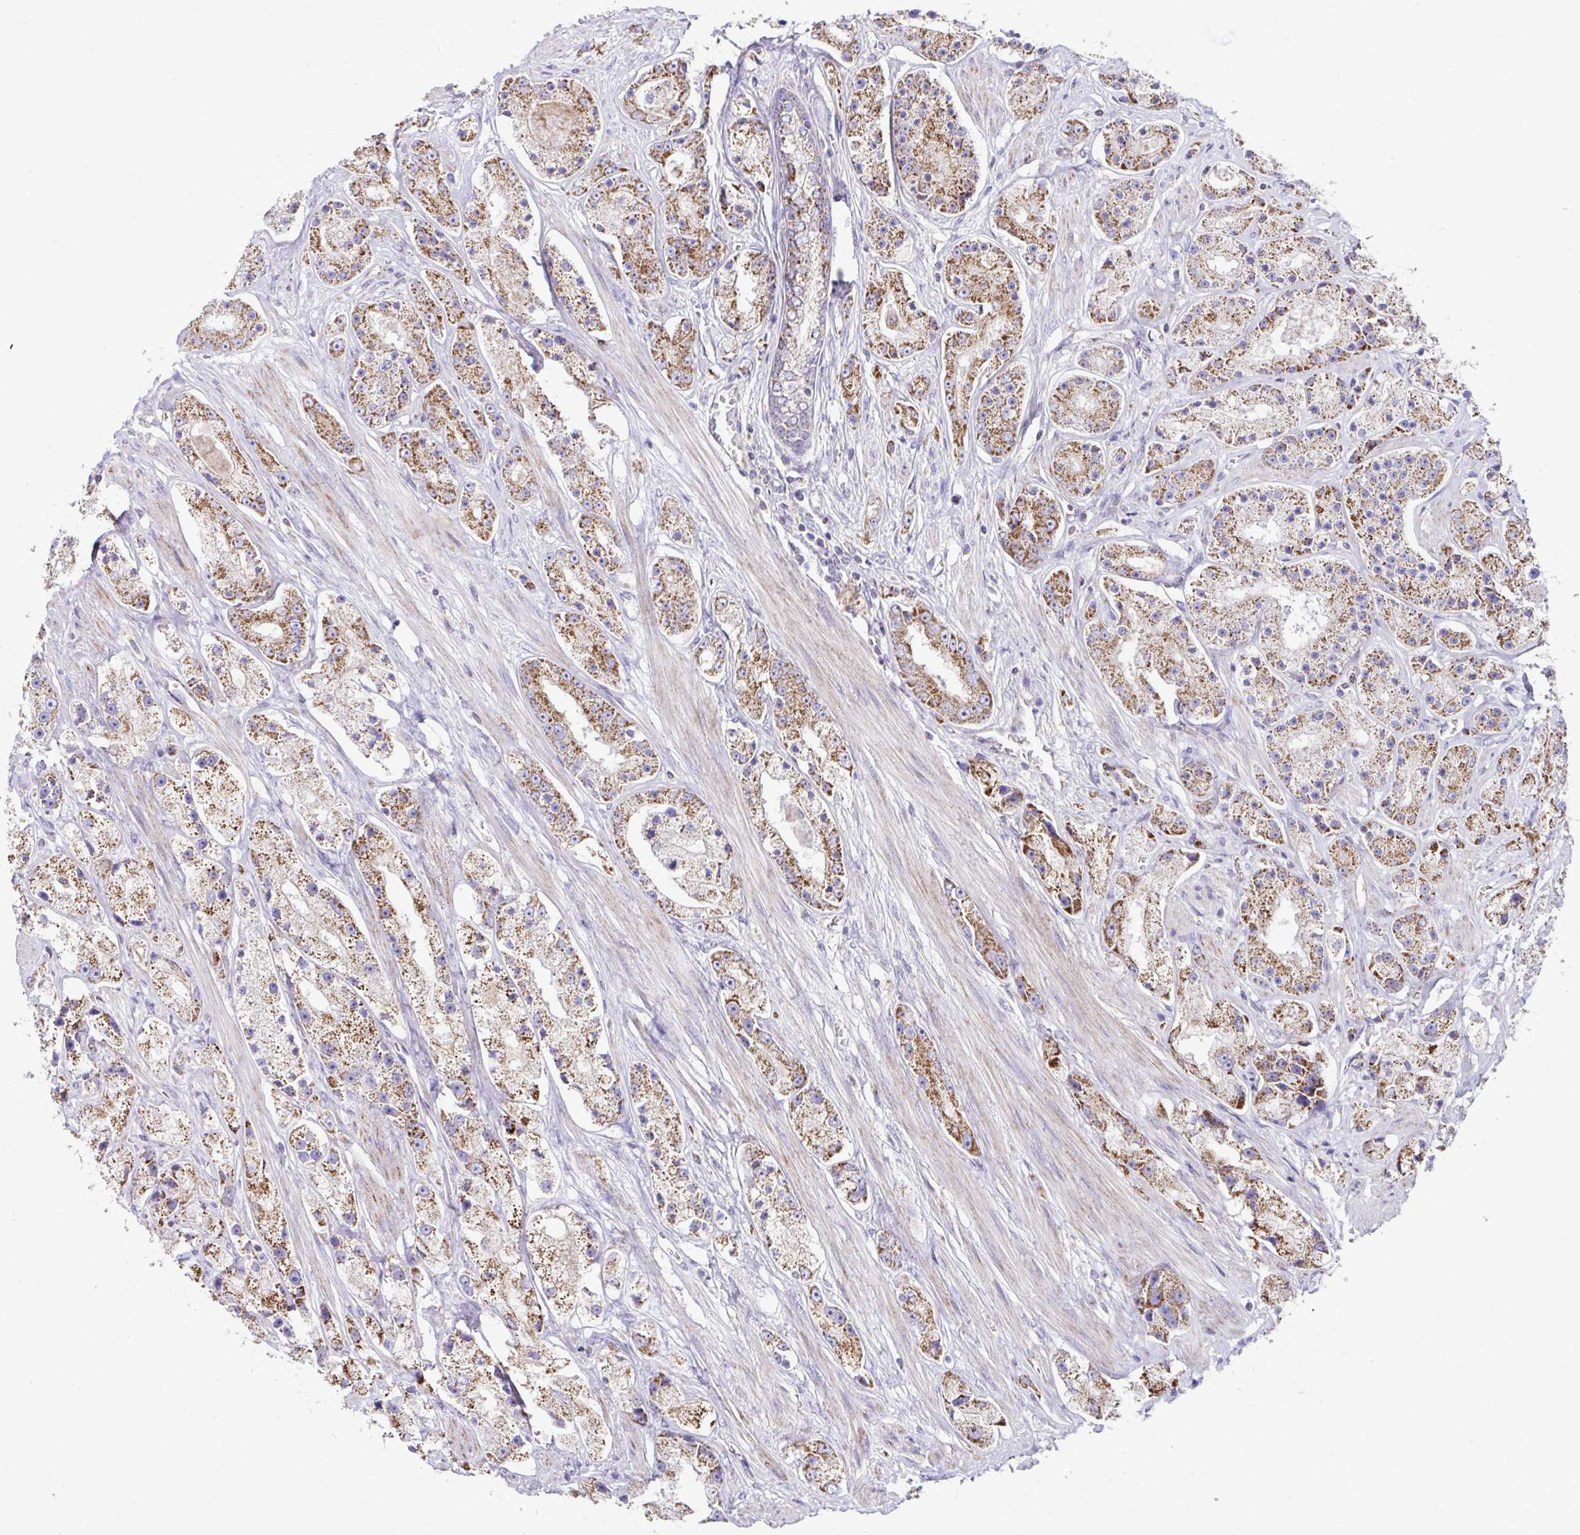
{"staining": {"intensity": "strong", "quantity": ">75%", "location": "cytoplasmic/membranous"}, "tissue": "prostate cancer", "cell_type": "Tumor cells", "image_type": "cancer", "snomed": [{"axis": "morphology", "description": "Adenocarcinoma, High grade"}, {"axis": "topography", "description": "Prostate"}], "caption": "Adenocarcinoma (high-grade) (prostate) stained with immunohistochemistry (IHC) demonstrates strong cytoplasmic/membranous staining in approximately >75% of tumor cells. (Brightfield microscopy of DAB IHC at high magnification).", "gene": "DOK7", "patient": {"sex": "male", "age": 67}}